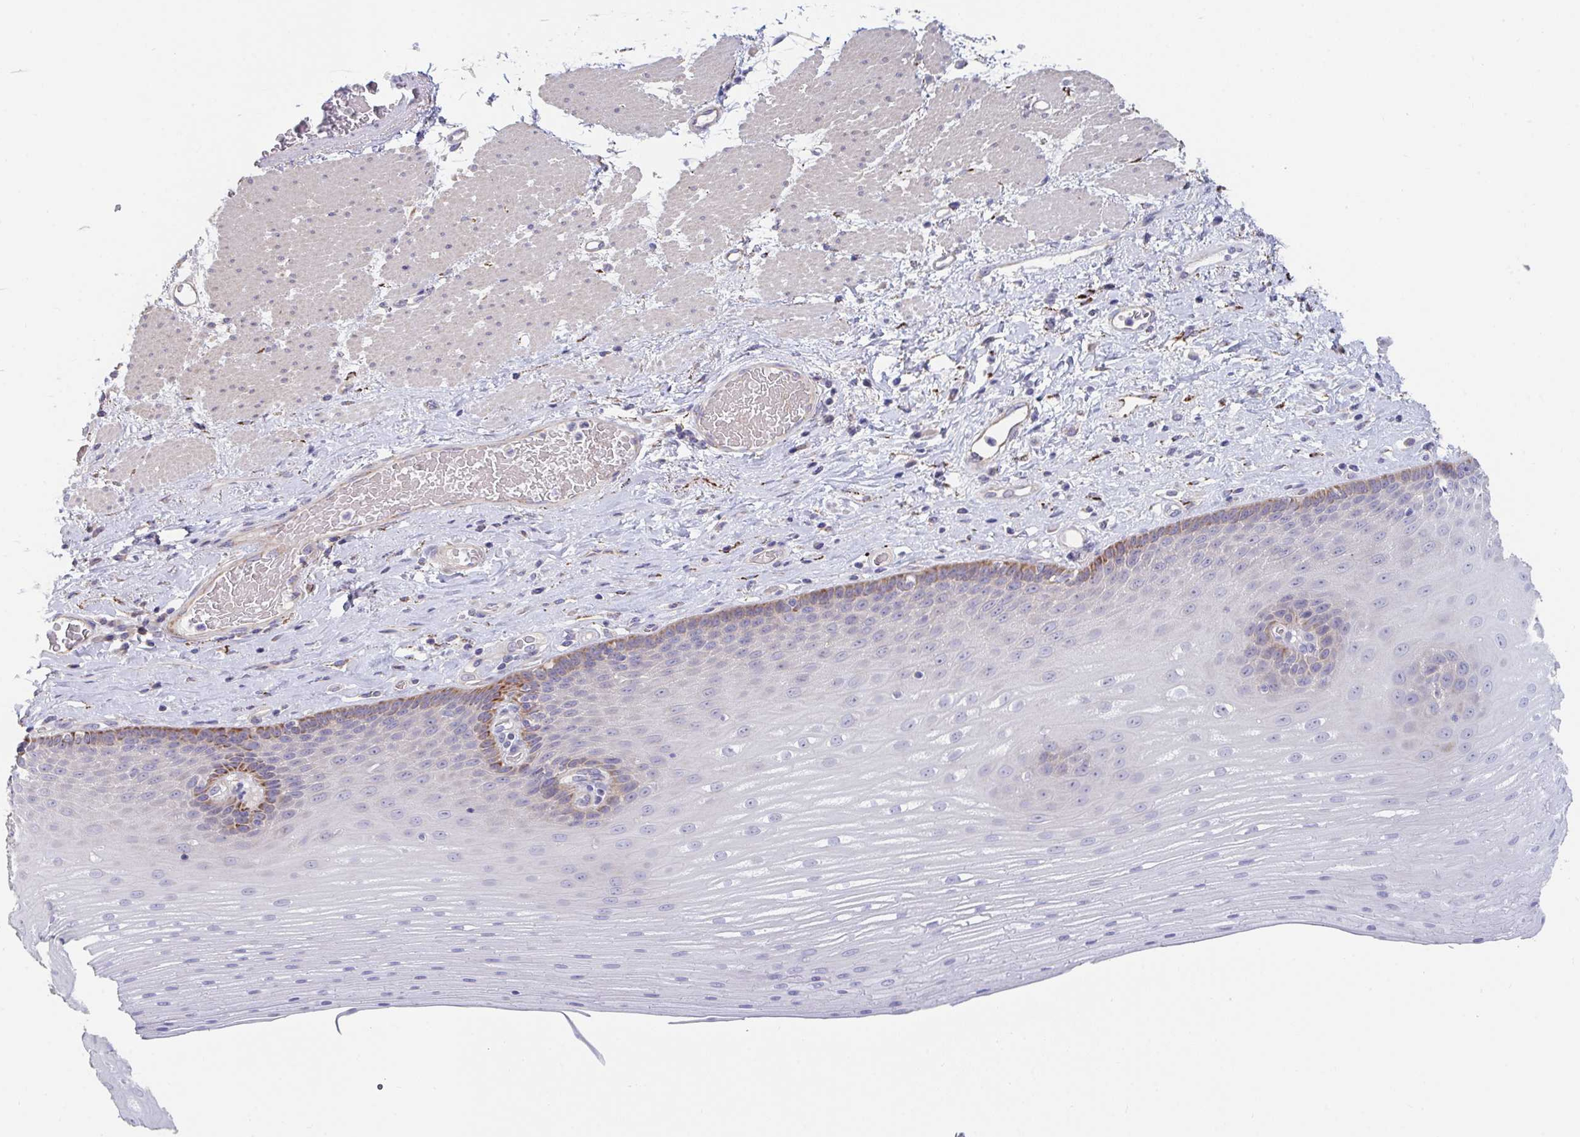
{"staining": {"intensity": "strong", "quantity": "<25%", "location": "cytoplasmic/membranous"}, "tissue": "esophagus", "cell_type": "Squamous epithelial cells", "image_type": "normal", "snomed": [{"axis": "morphology", "description": "Normal tissue, NOS"}, {"axis": "topography", "description": "Esophagus"}], "caption": "IHC histopathology image of normal esophagus: esophagus stained using immunohistochemistry (IHC) displays medium levels of strong protein expression localized specifically in the cytoplasmic/membranous of squamous epithelial cells, appearing as a cytoplasmic/membranous brown color.", "gene": "FAM156A", "patient": {"sex": "male", "age": 62}}